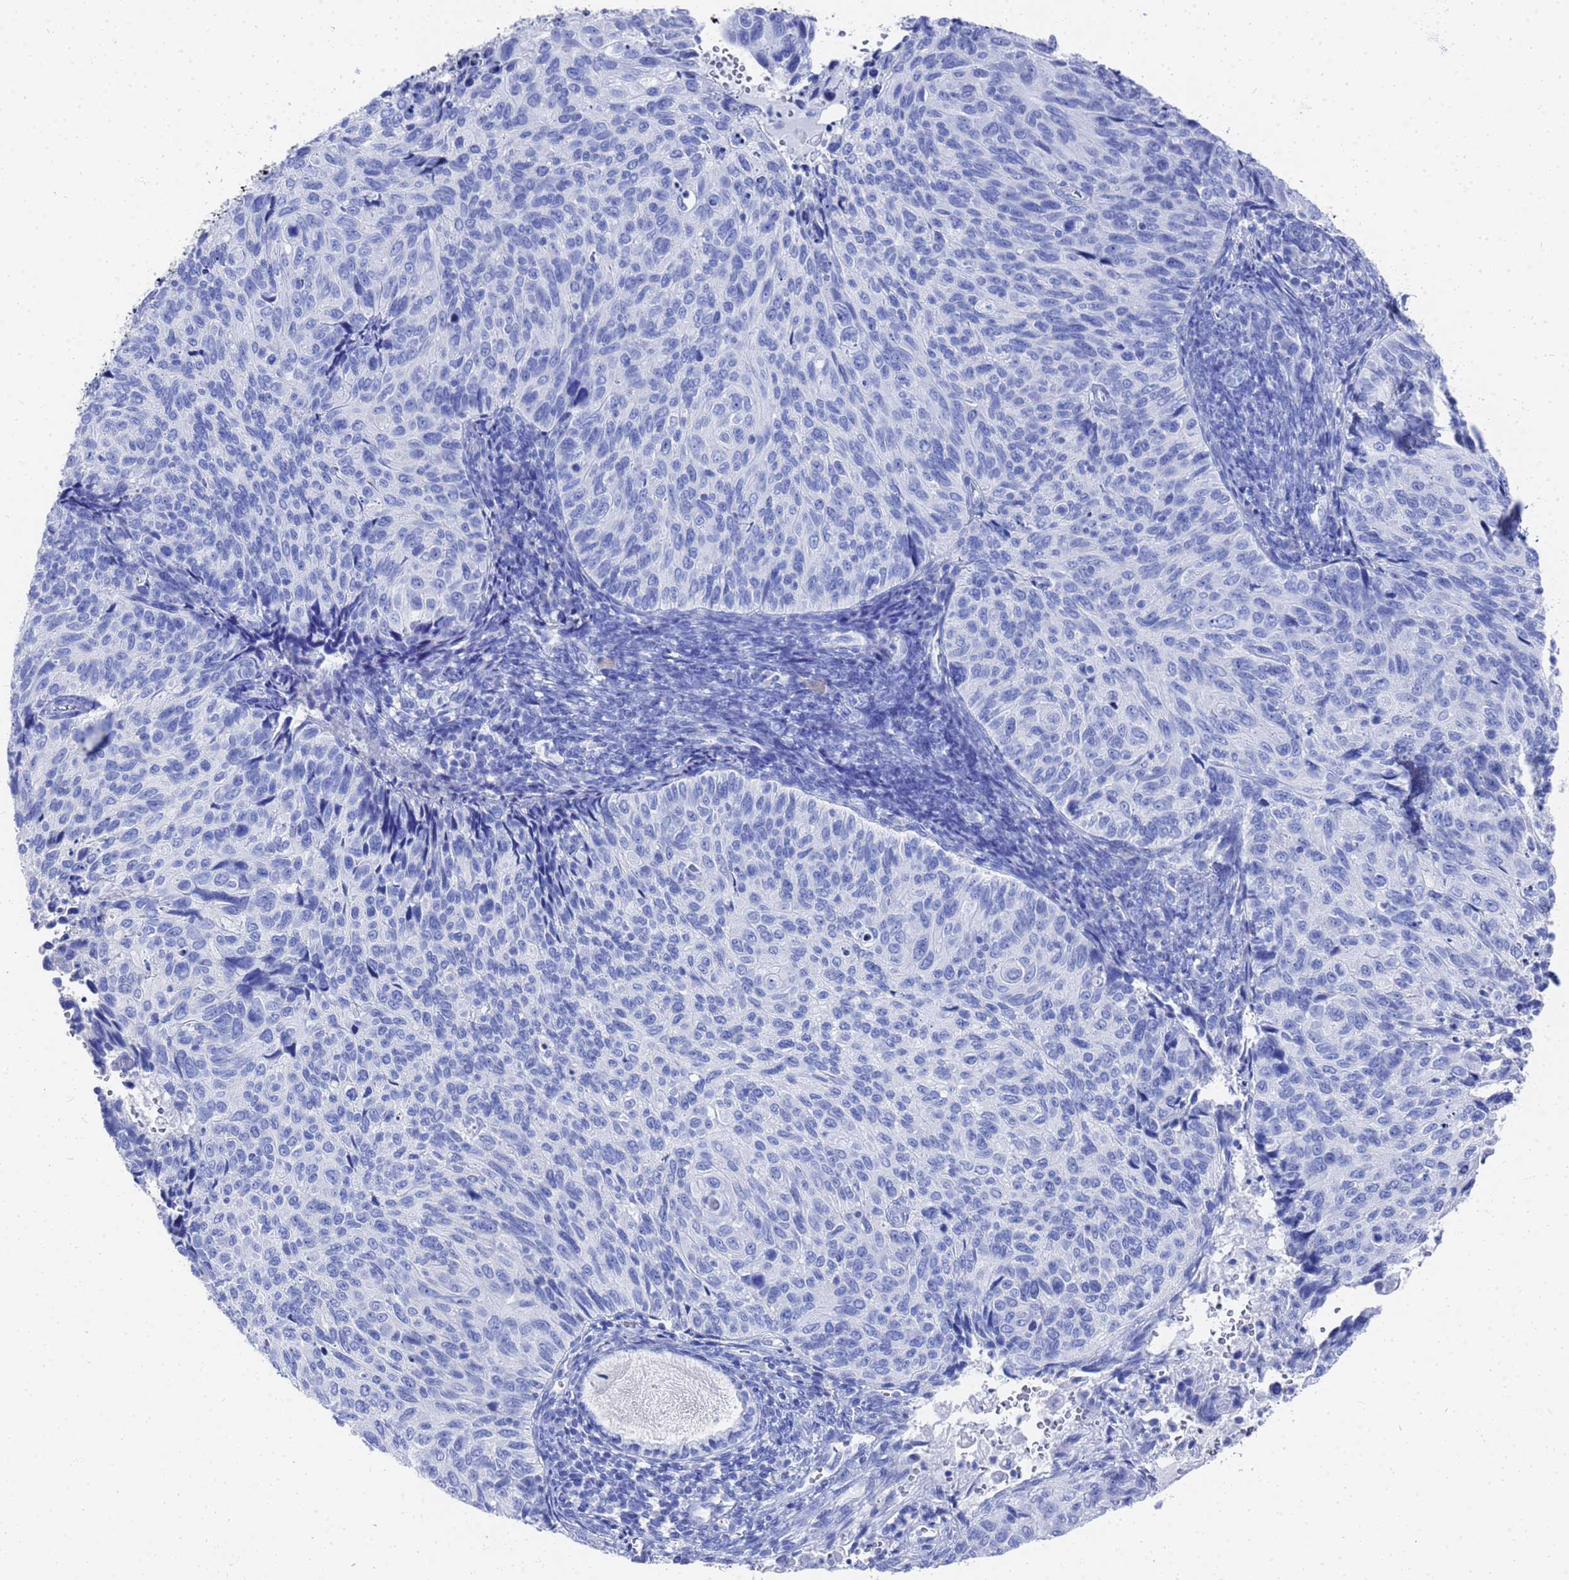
{"staining": {"intensity": "negative", "quantity": "none", "location": "none"}, "tissue": "cervical cancer", "cell_type": "Tumor cells", "image_type": "cancer", "snomed": [{"axis": "morphology", "description": "Squamous cell carcinoma, NOS"}, {"axis": "topography", "description": "Cervix"}], "caption": "DAB immunohistochemical staining of human cervical cancer (squamous cell carcinoma) displays no significant positivity in tumor cells.", "gene": "GGT1", "patient": {"sex": "female", "age": 70}}